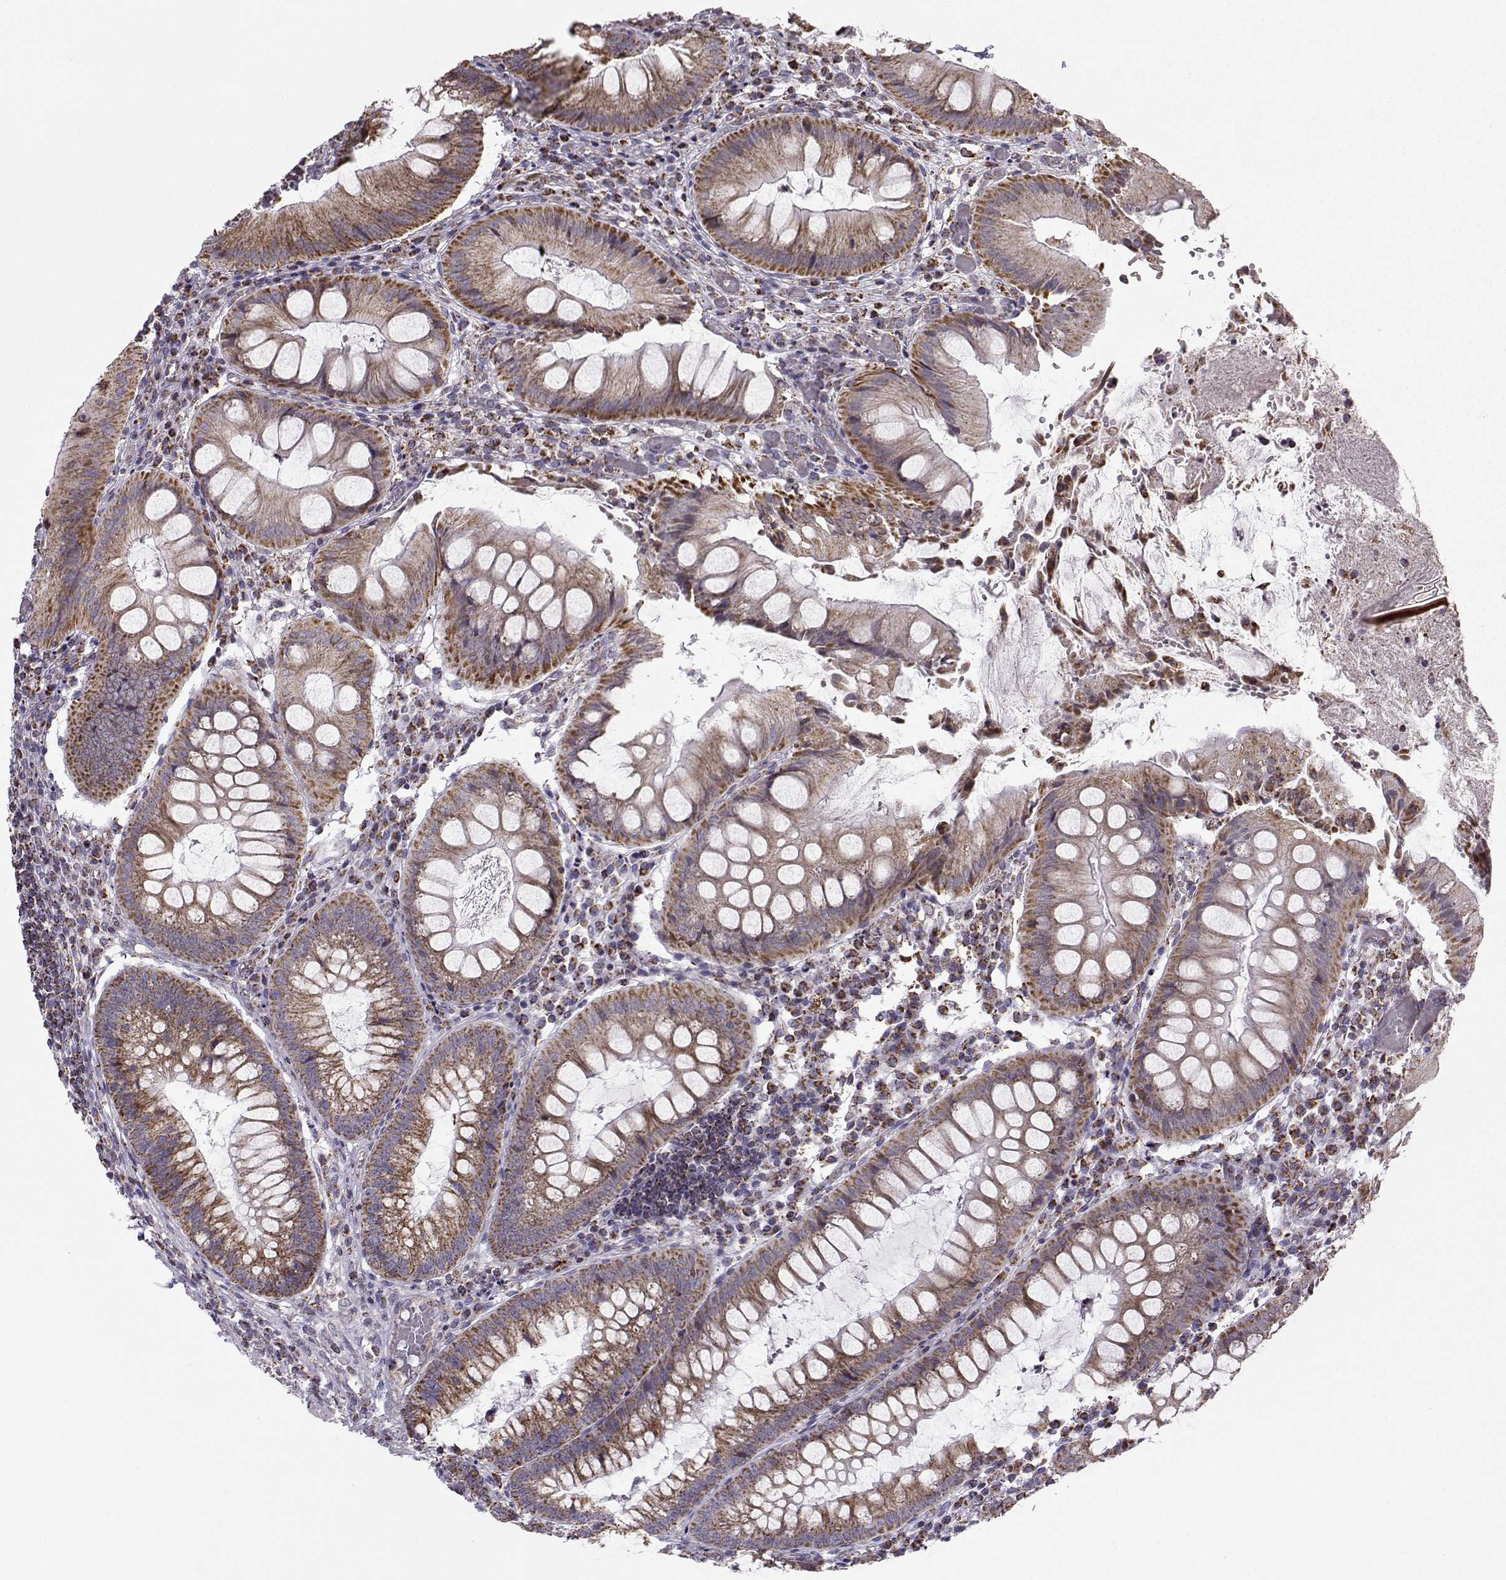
{"staining": {"intensity": "strong", "quantity": ">75%", "location": "cytoplasmic/membranous"}, "tissue": "appendix", "cell_type": "Glandular cells", "image_type": "normal", "snomed": [{"axis": "morphology", "description": "Normal tissue, NOS"}, {"axis": "morphology", "description": "Inflammation, NOS"}, {"axis": "topography", "description": "Appendix"}], "caption": "Approximately >75% of glandular cells in normal appendix demonstrate strong cytoplasmic/membranous protein expression as visualized by brown immunohistochemical staining.", "gene": "NECAB3", "patient": {"sex": "male", "age": 16}}